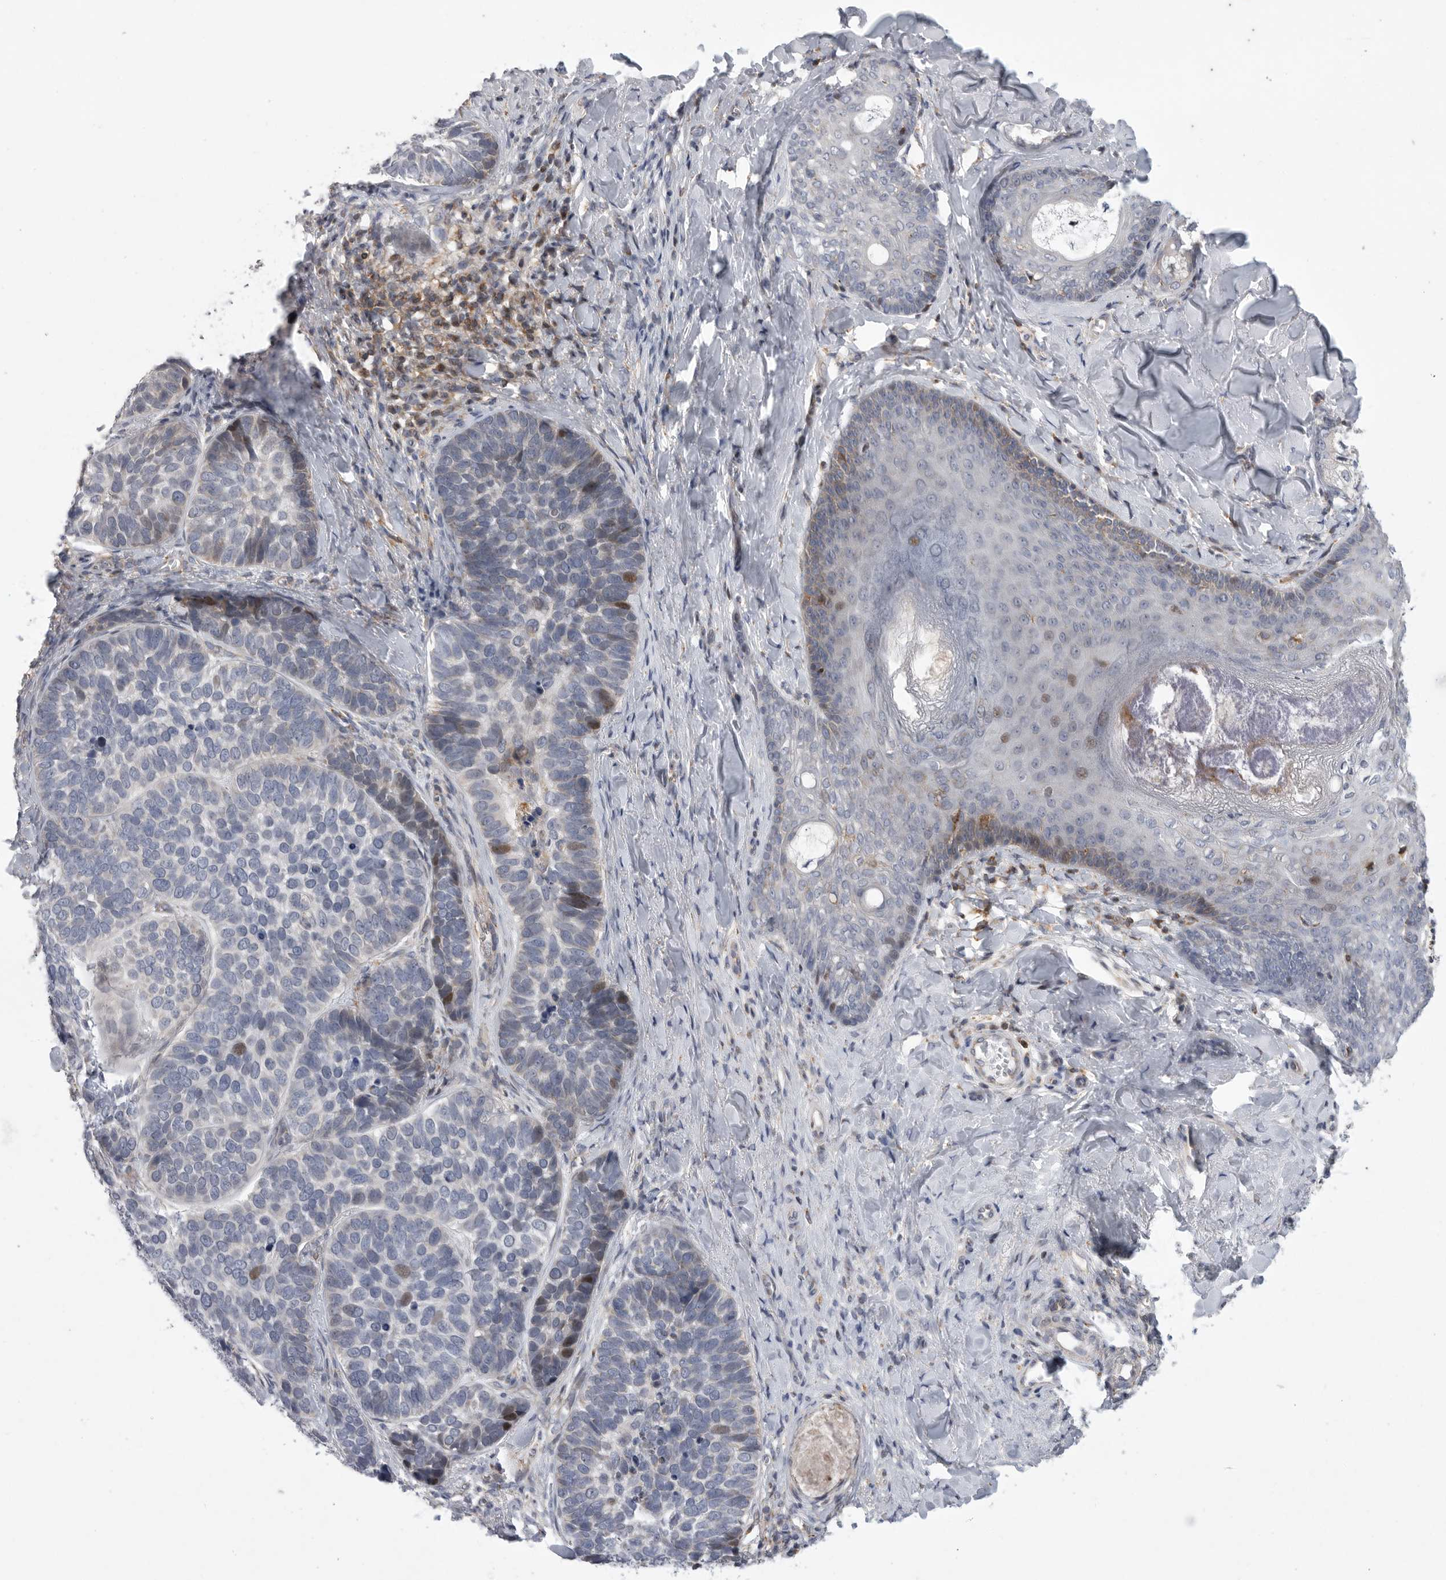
{"staining": {"intensity": "moderate", "quantity": "<25%", "location": "nuclear"}, "tissue": "skin cancer", "cell_type": "Tumor cells", "image_type": "cancer", "snomed": [{"axis": "morphology", "description": "Basal cell carcinoma"}, {"axis": "topography", "description": "Skin"}], "caption": "Tumor cells show low levels of moderate nuclear expression in about <25% of cells in human skin cancer. Using DAB (brown) and hematoxylin (blue) stains, captured at high magnification using brightfield microscopy.", "gene": "MPZL1", "patient": {"sex": "male", "age": 62}}